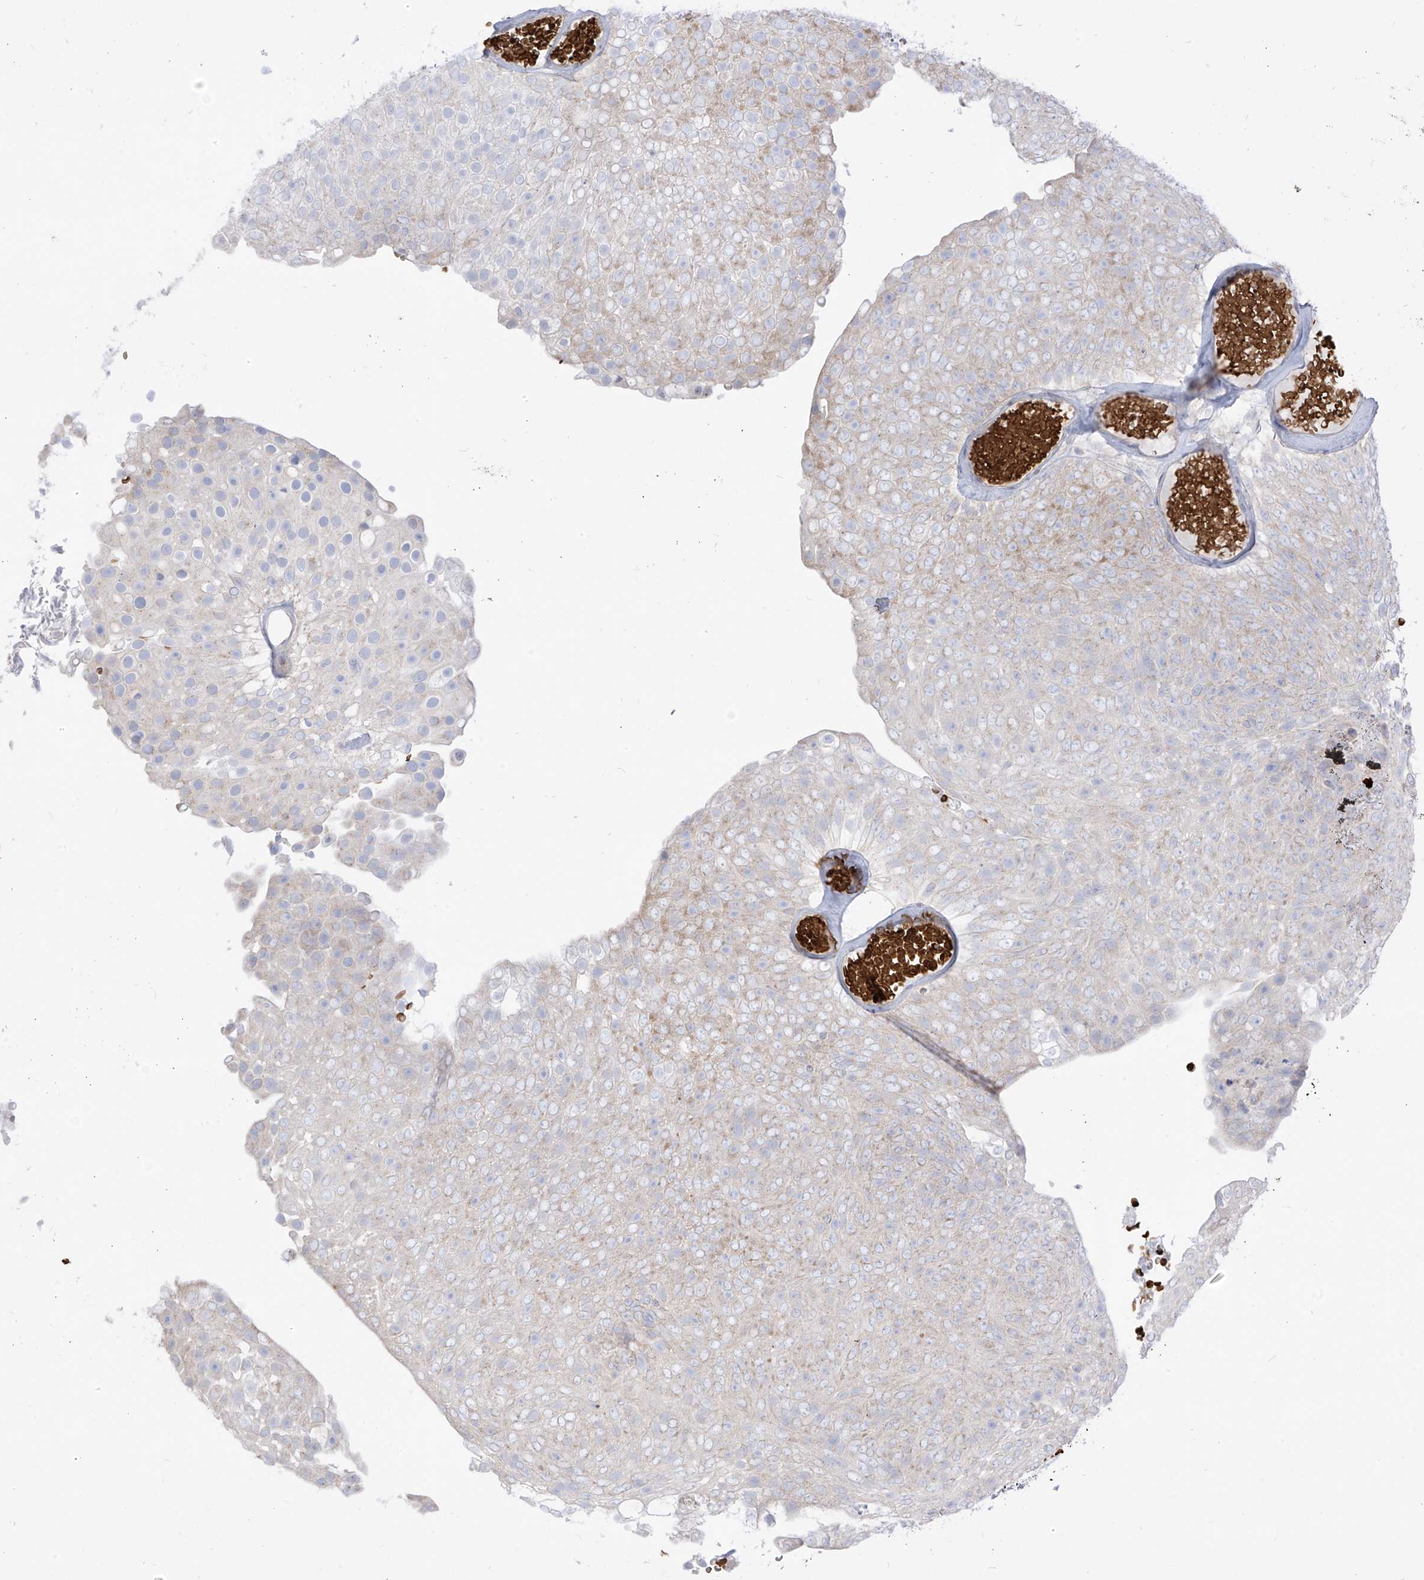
{"staining": {"intensity": "weak", "quantity": "<25%", "location": "cytoplasmic/membranous"}, "tissue": "urothelial cancer", "cell_type": "Tumor cells", "image_type": "cancer", "snomed": [{"axis": "morphology", "description": "Urothelial carcinoma, Low grade"}, {"axis": "topography", "description": "Urinary bladder"}], "caption": "Urothelial carcinoma (low-grade) stained for a protein using immunohistochemistry displays no positivity tumor cells.", "gene": "ARHGEF40", "patient": {"sex": "male", "age": 78}}